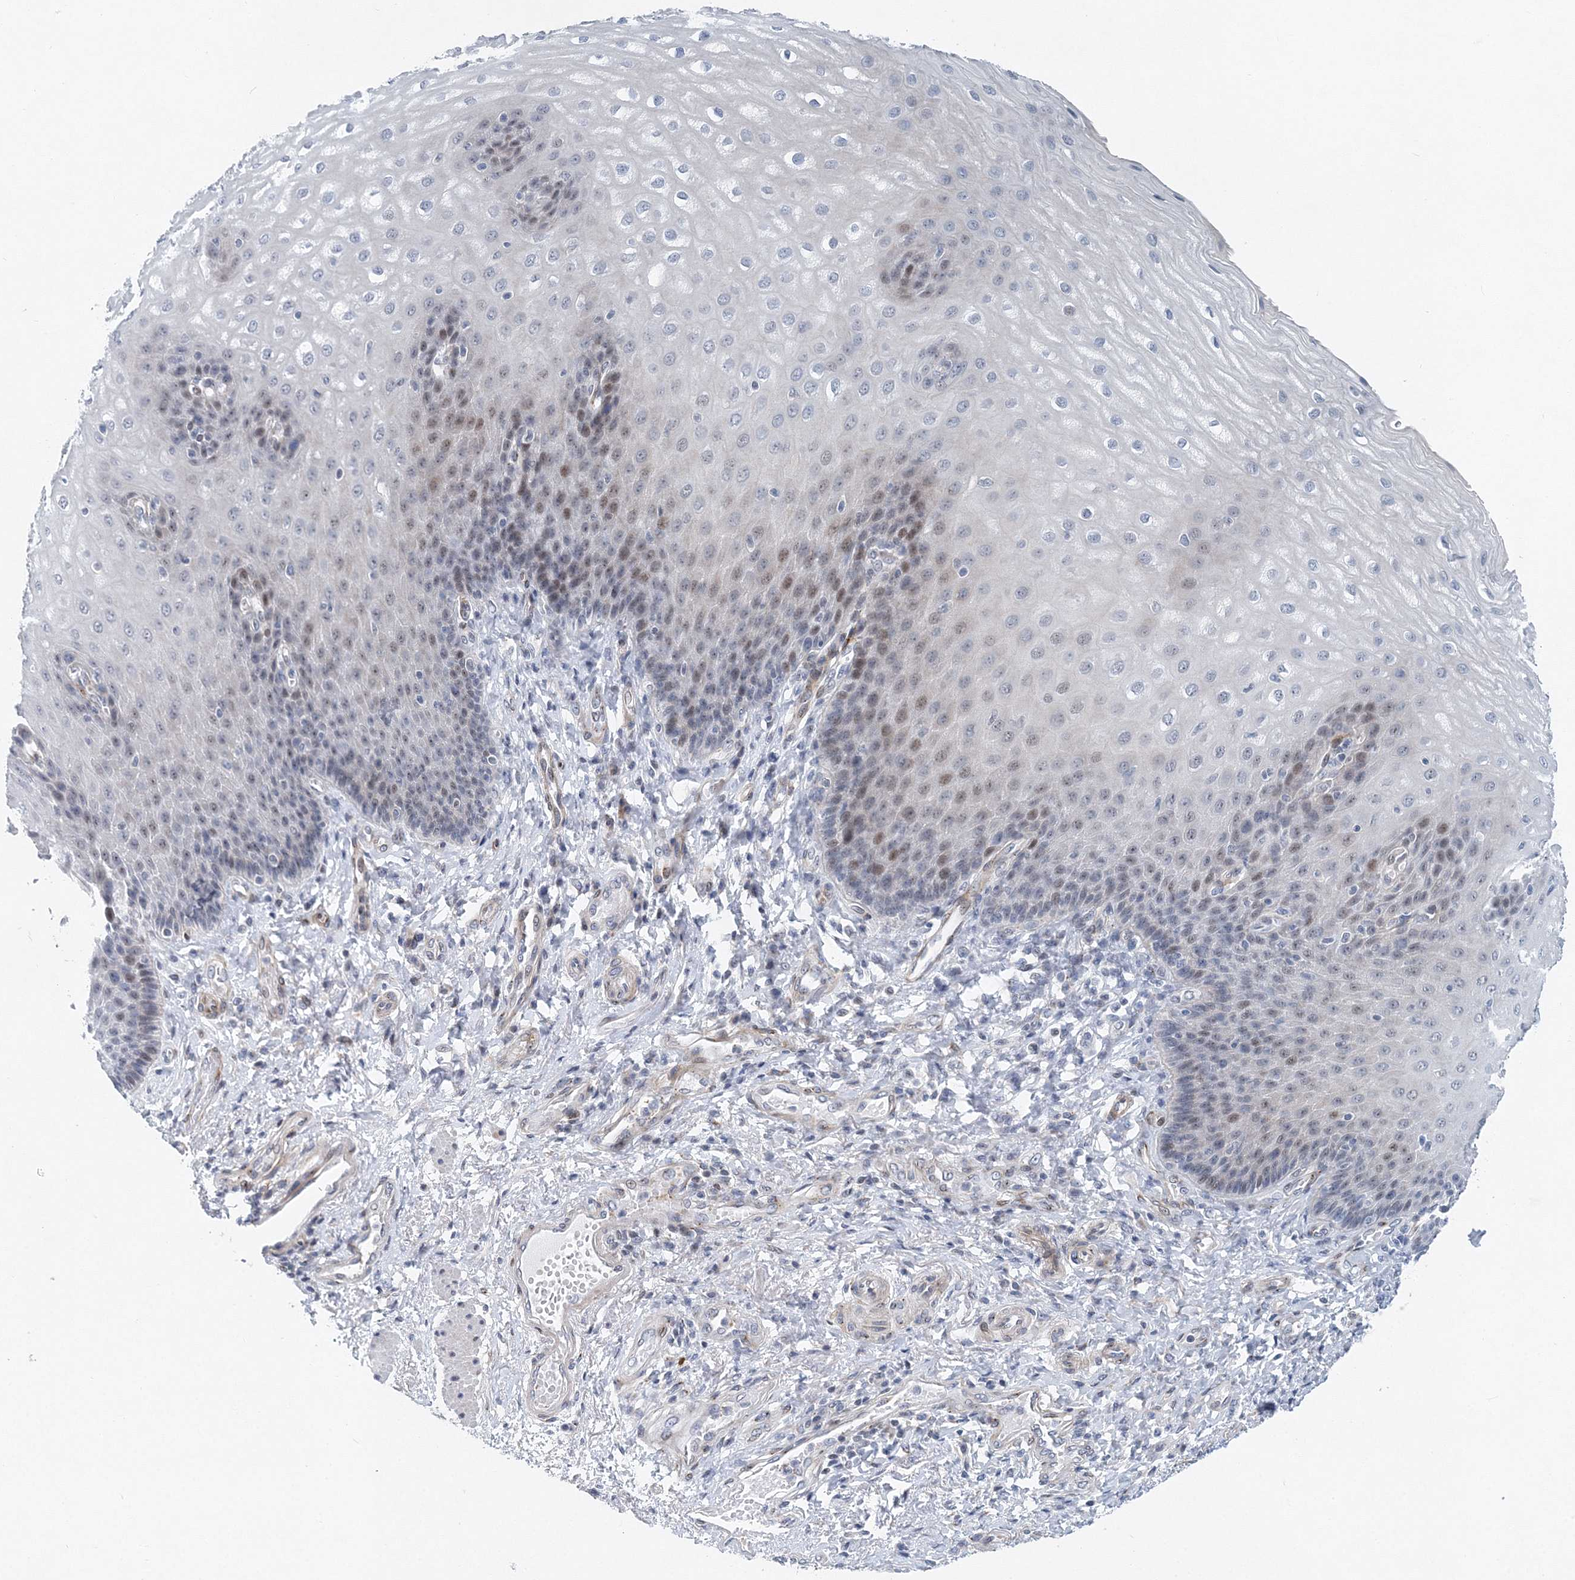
{"staining": {"intensity": "moderate", "quantity": "<25%", "location": "nuclear"}, "tissue": "esophagus", "cell_type": "Squamous epithelial cells", "image_type": "normal", "snomed": [{"axis": "morphology", "description": "Normal tissue, NOS"}, {"axis": "topography", "description": "Esophagus"}], "caption": "Protein expression analysis of benign human esophagus reveals moderate nuclear positivity in about <25% of squamous epithelial cells. (IHC, brightfield microscopy, high magnification).", "gene": "UIMC1", "patient": {"sex": "male", "age": 54}}